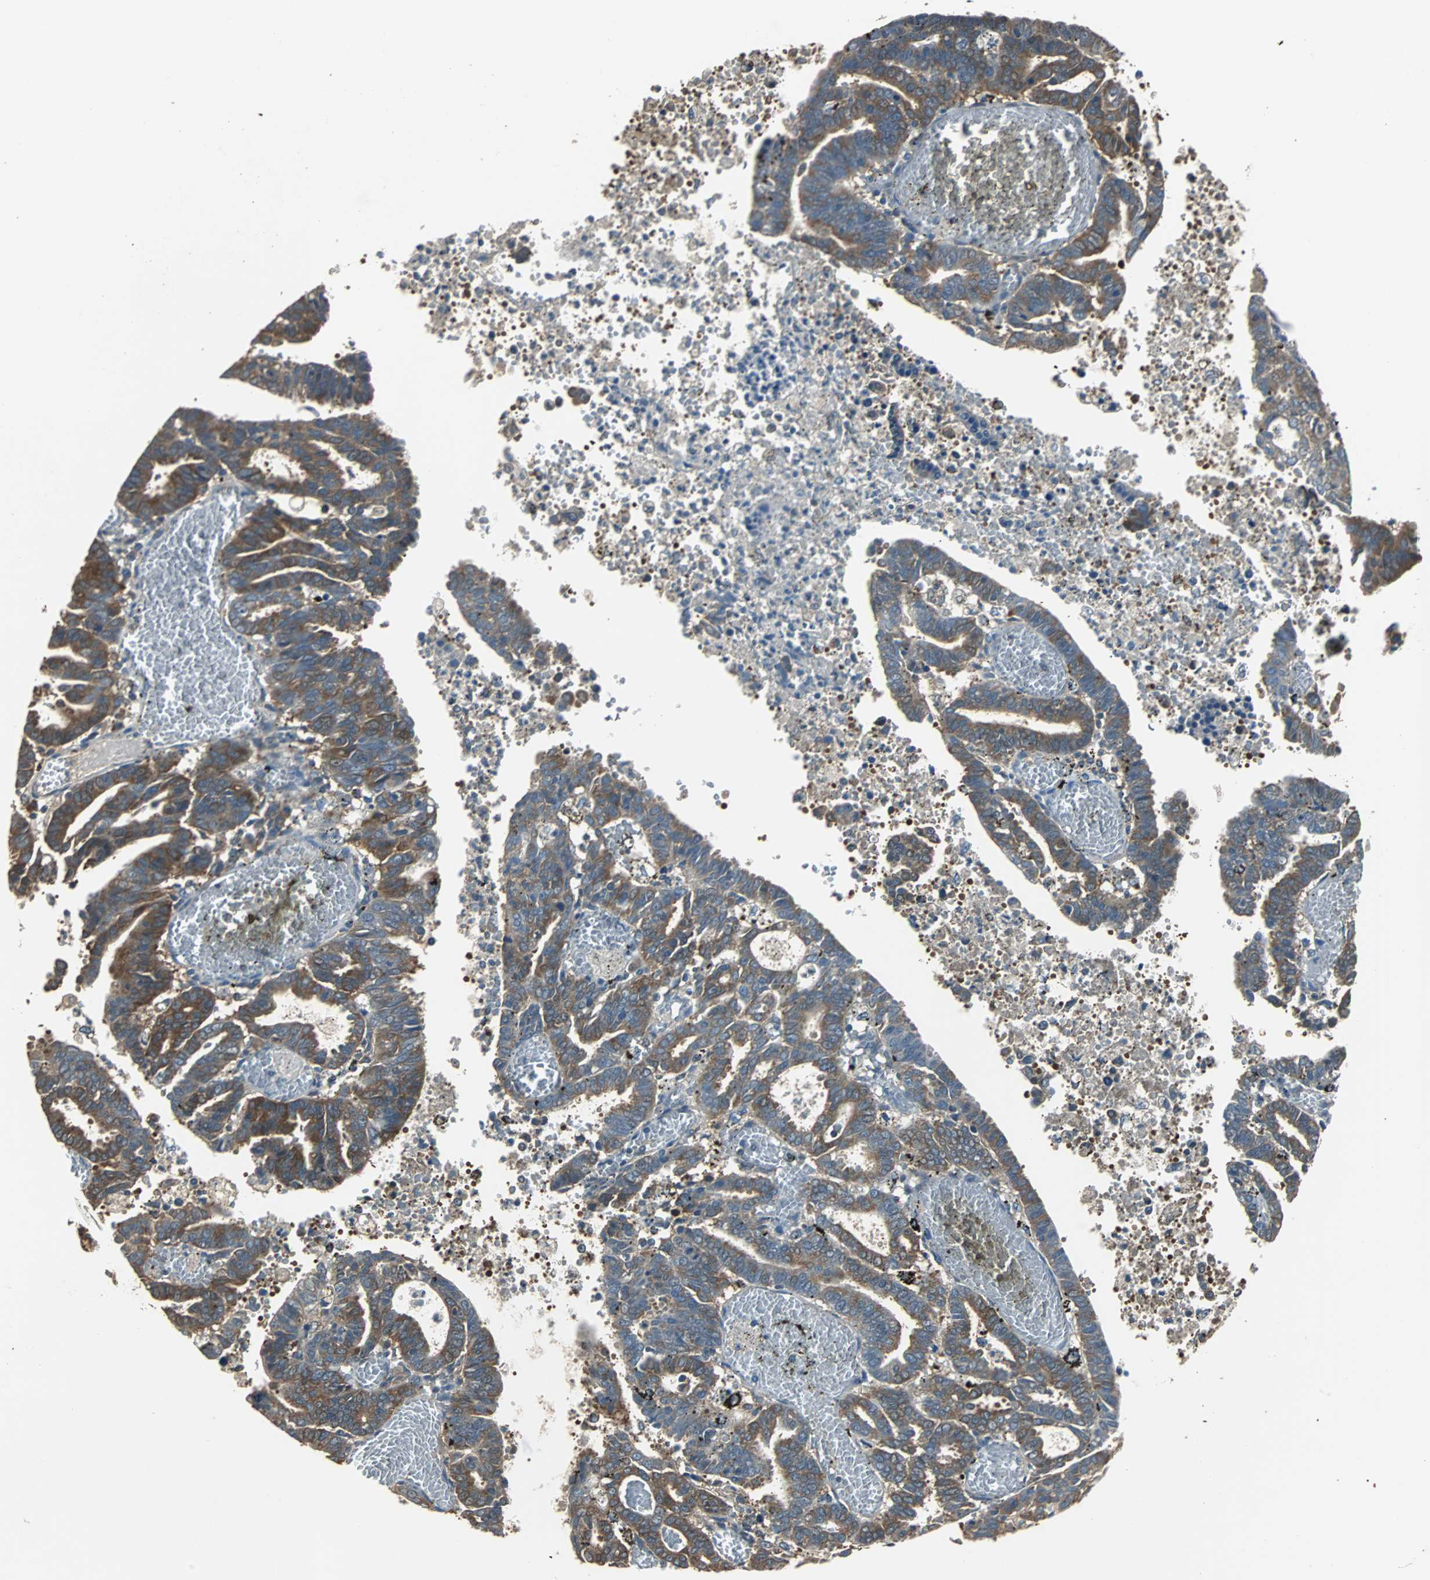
{"staining": {"intensity": "strong", "quantity": ">75%", "location": "cytoplasmic/membranous"}, "tissue": "endometrial cancer", "cell_type": "Tumor cells", "image_type": "cancer", "snomed": [{"axis": "morphology", "description": "Adenocarcinoma, NOS"}, {"axis": "topography", "description": "Uterus"}], "caption": "Immunohistochemical staining of endometrial cancer exhibits high levels of strong cytoplasmic/membranous protein expression in approximately >75% of tumor cells.", "gene": "ABHD2", "patient": {"sex": "female", "age": 83}}